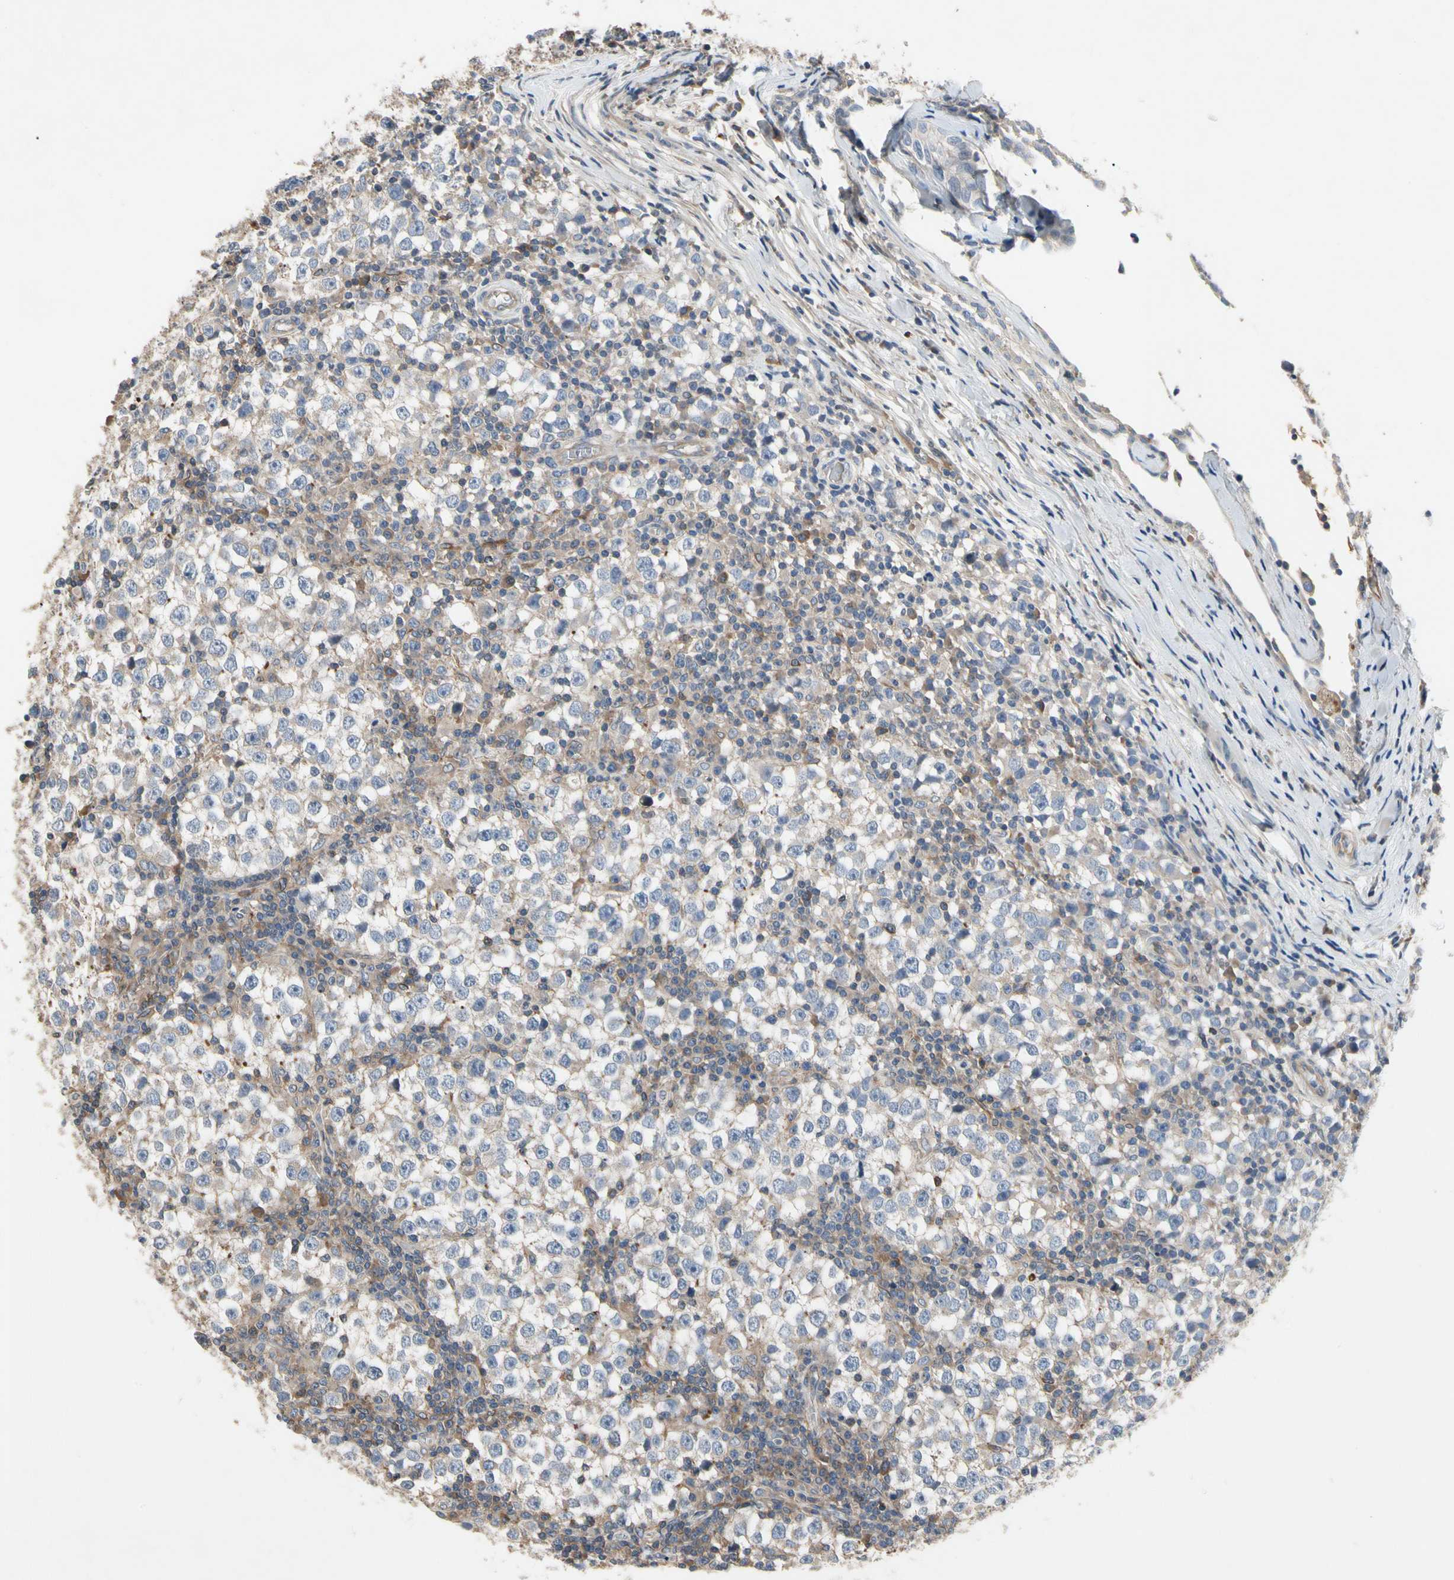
{"staining": {"intensity": "negative", "quantity": "none", "location": "none"}, "tissue": "testis cancer", "cell_type": "Tumor cells", "image_type": "cancer", "snomed": [{"axis": "morphology", "description": "Seminoma, NOS"}, {"axis": "topography", "description": "Testis"}], "caption": "Testis cancer was stained to show a protein in brown. There is no significant expression in tumor cells. (Stains: DAB immunohistochemistry (IHC) with hematoxylin counter stain, Microscopy: brightfield microscopy at high magnification).", "gene": "CRTAC1", "patient": {"sex": "male", "age": 65}}